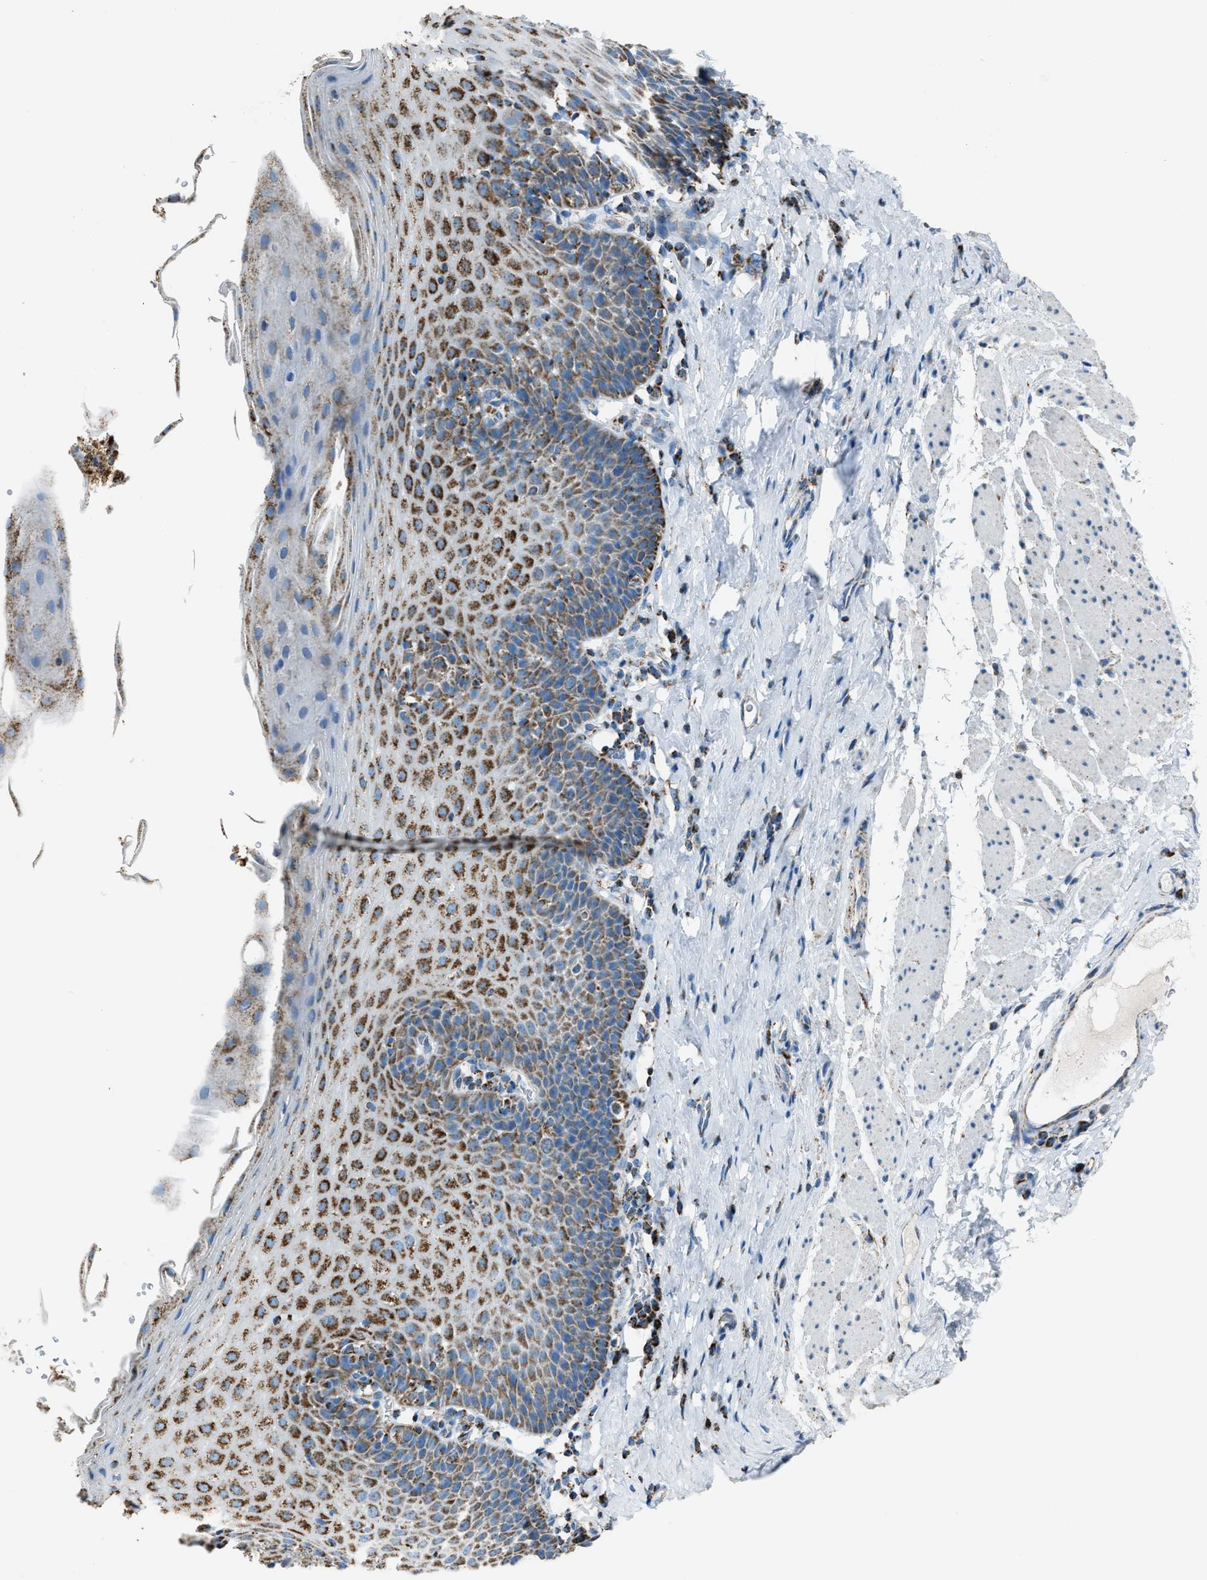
{"staining": {"intensity": "moderate", "quantity": ">75%", "location": "cytoplasmic/membranous"}, "tissue": "esophagus", "cell_type": "Squamous epithelial cells", "image_type": "normal", "snomed": [{"axis": "morphology", "description": "Normal tissue, NOS"}, {"axis": "topography", "description": "Esophagus"}], "caption": "Esophagus stained with a brown dye reveals moderate cytoplasmic/membranous positive positivity in about >75% of squamous epithelial cells.", "gene": "MDH2", "patient": {"sex": "female", "age": 61}}